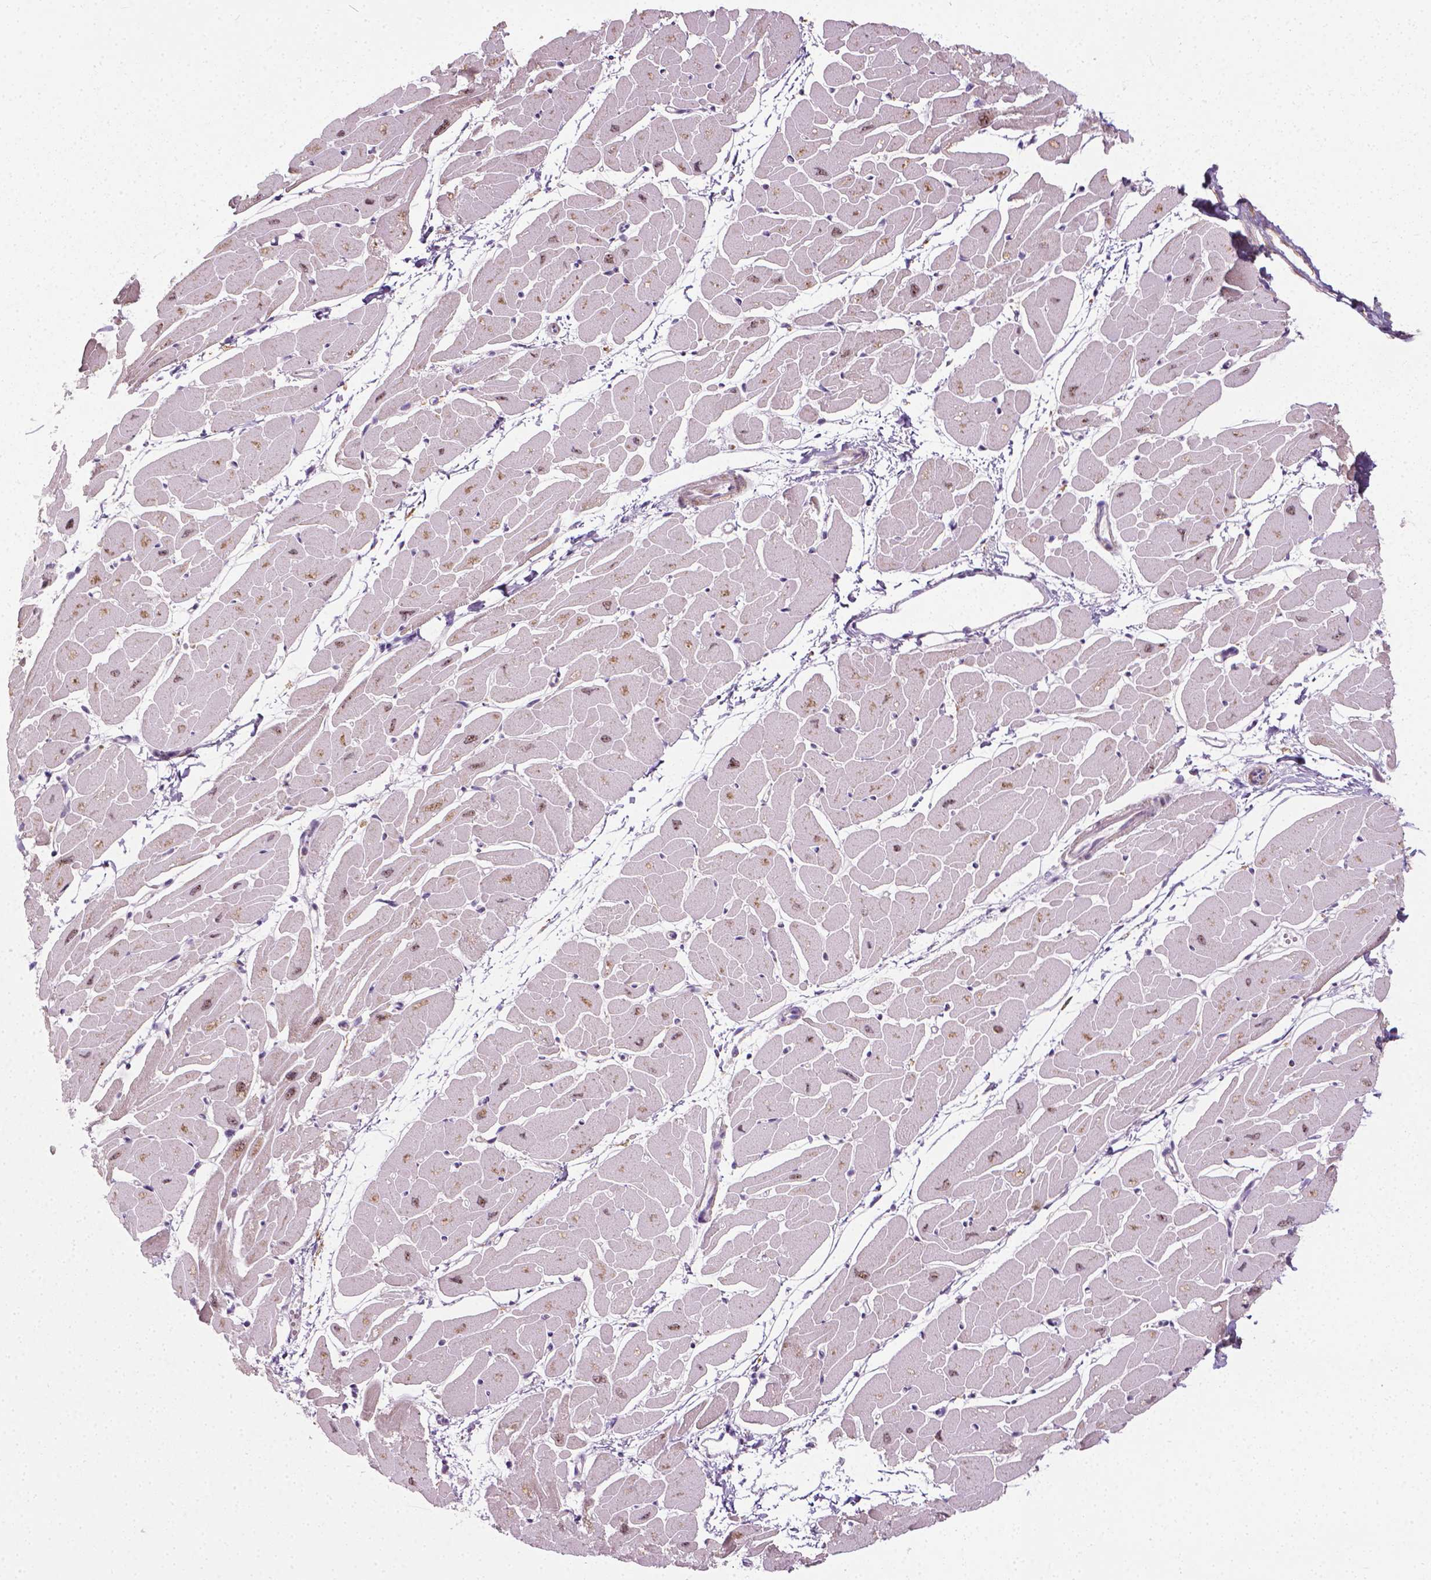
{"staining": {"intensity": "moderate", "quantity": ">75%", "location": "cytoplasmic/membranous,nuclear"}, "tissue": "heart muscle", "cell_type": "Cardiomyocytes", "image_type": "normal", "snomed": [{"axis": "morphology", "description": "Normal tissue, NOS"}, {"axis": "topography", "description": "Heart"}], "caption": "Immunohistochemical staining of unremarkable heart muscle shows medium levels of moderate cytoplasmic/membranous,nuclear staining in approximately >75% of cardiomyocytes. (IHC, brightfield microscopy, high magnification).", "gene": "PRAG1", "patient": {"sex": "male", "age": 57}}